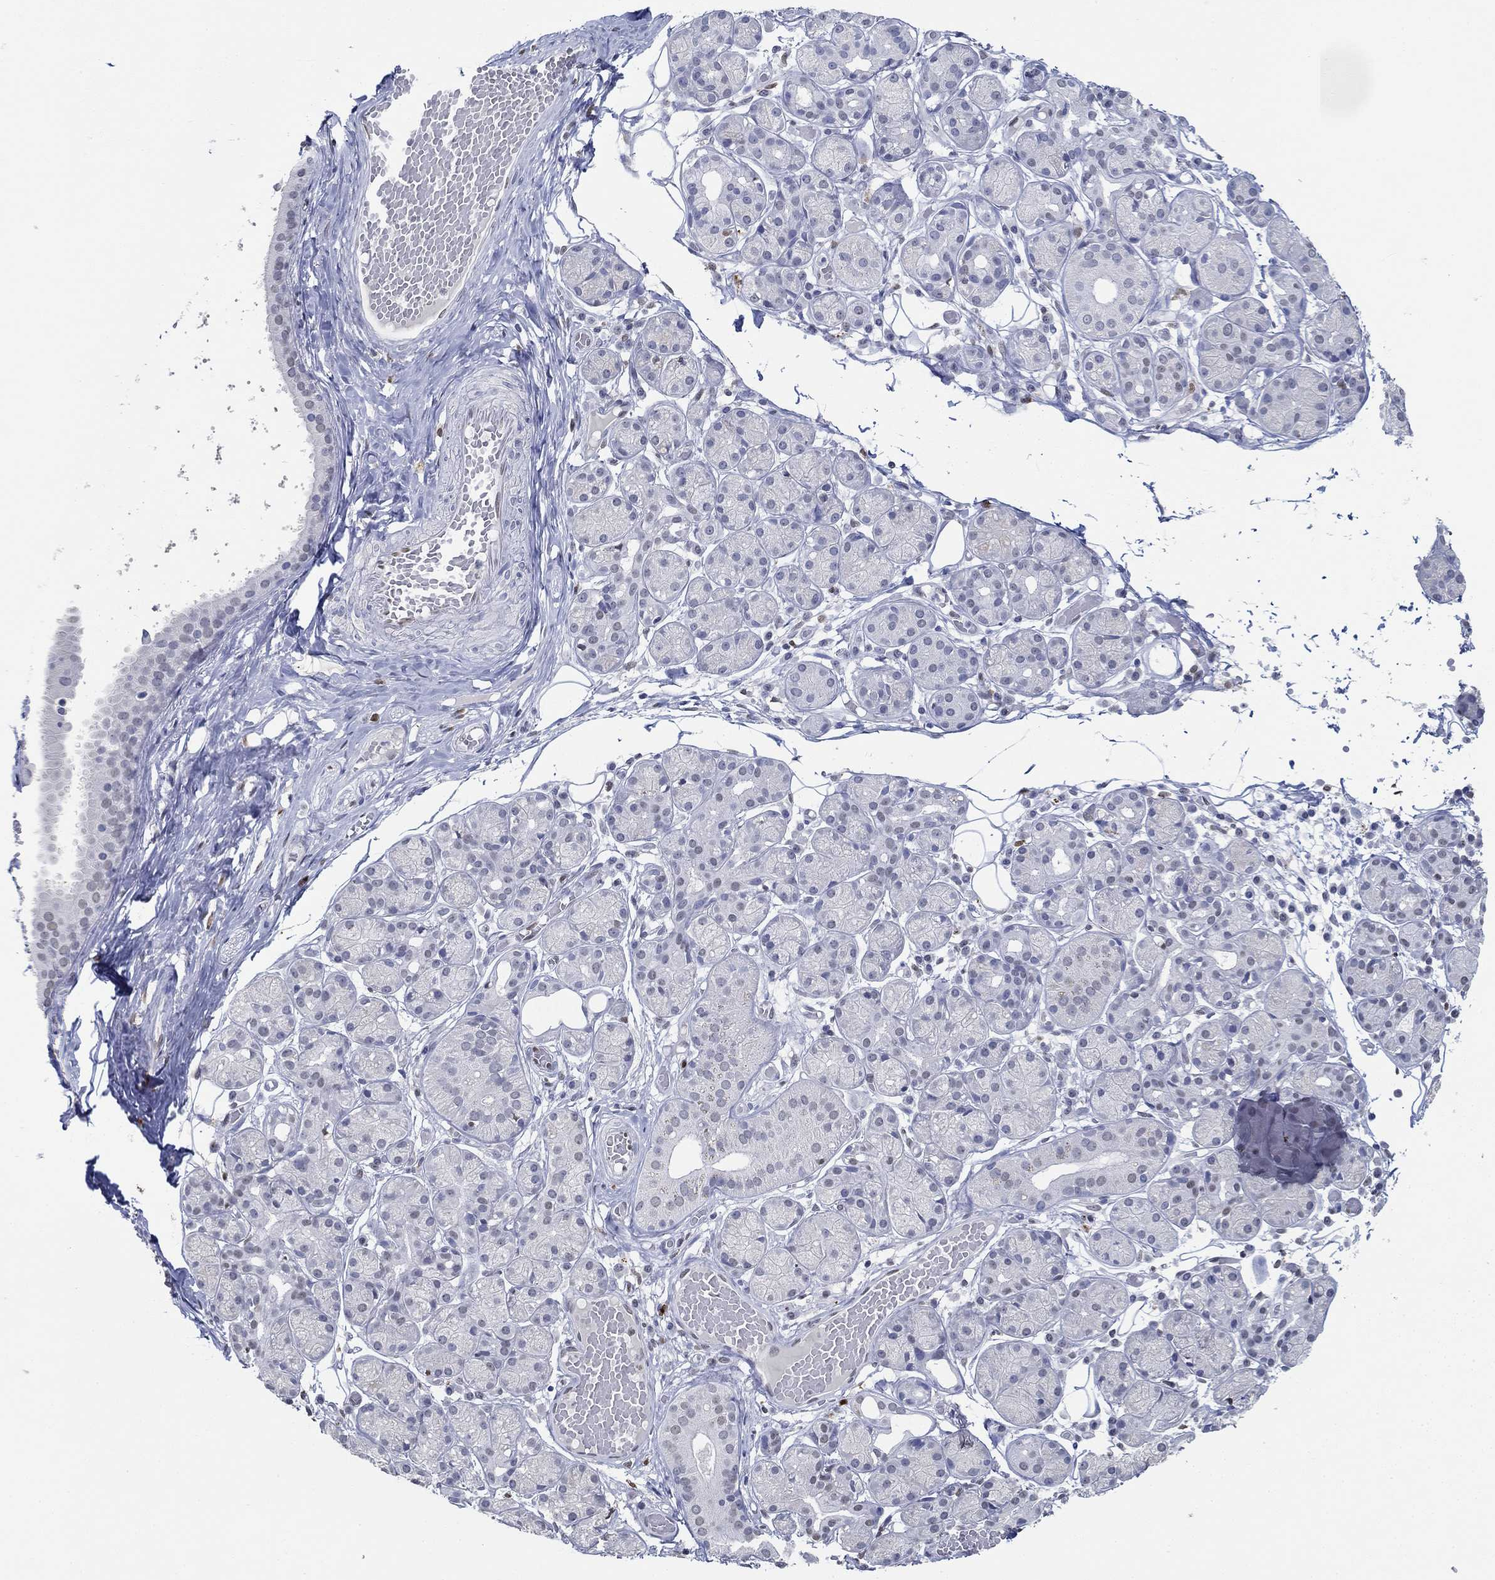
{"staining": {"intensity": "negative", "quantity": "none", "location": "none"}, "tissue": "salivary gland", "cell_type": "Glandular cells", "image_type": "normal", "snomed": [{"axis": "morphology", "description": "Normal tissue, NOS"}, {"axis": "topography", "description": "Salivary gland"}, {"axis": "topography", "description": "Peripheral nerve tissue"}], "caption": "The photomicrograph demonstrates no staining of glandular cells in benign salivary gland.", "gene": "GATA2", "patient": {"sex": "male", "age": 71}}